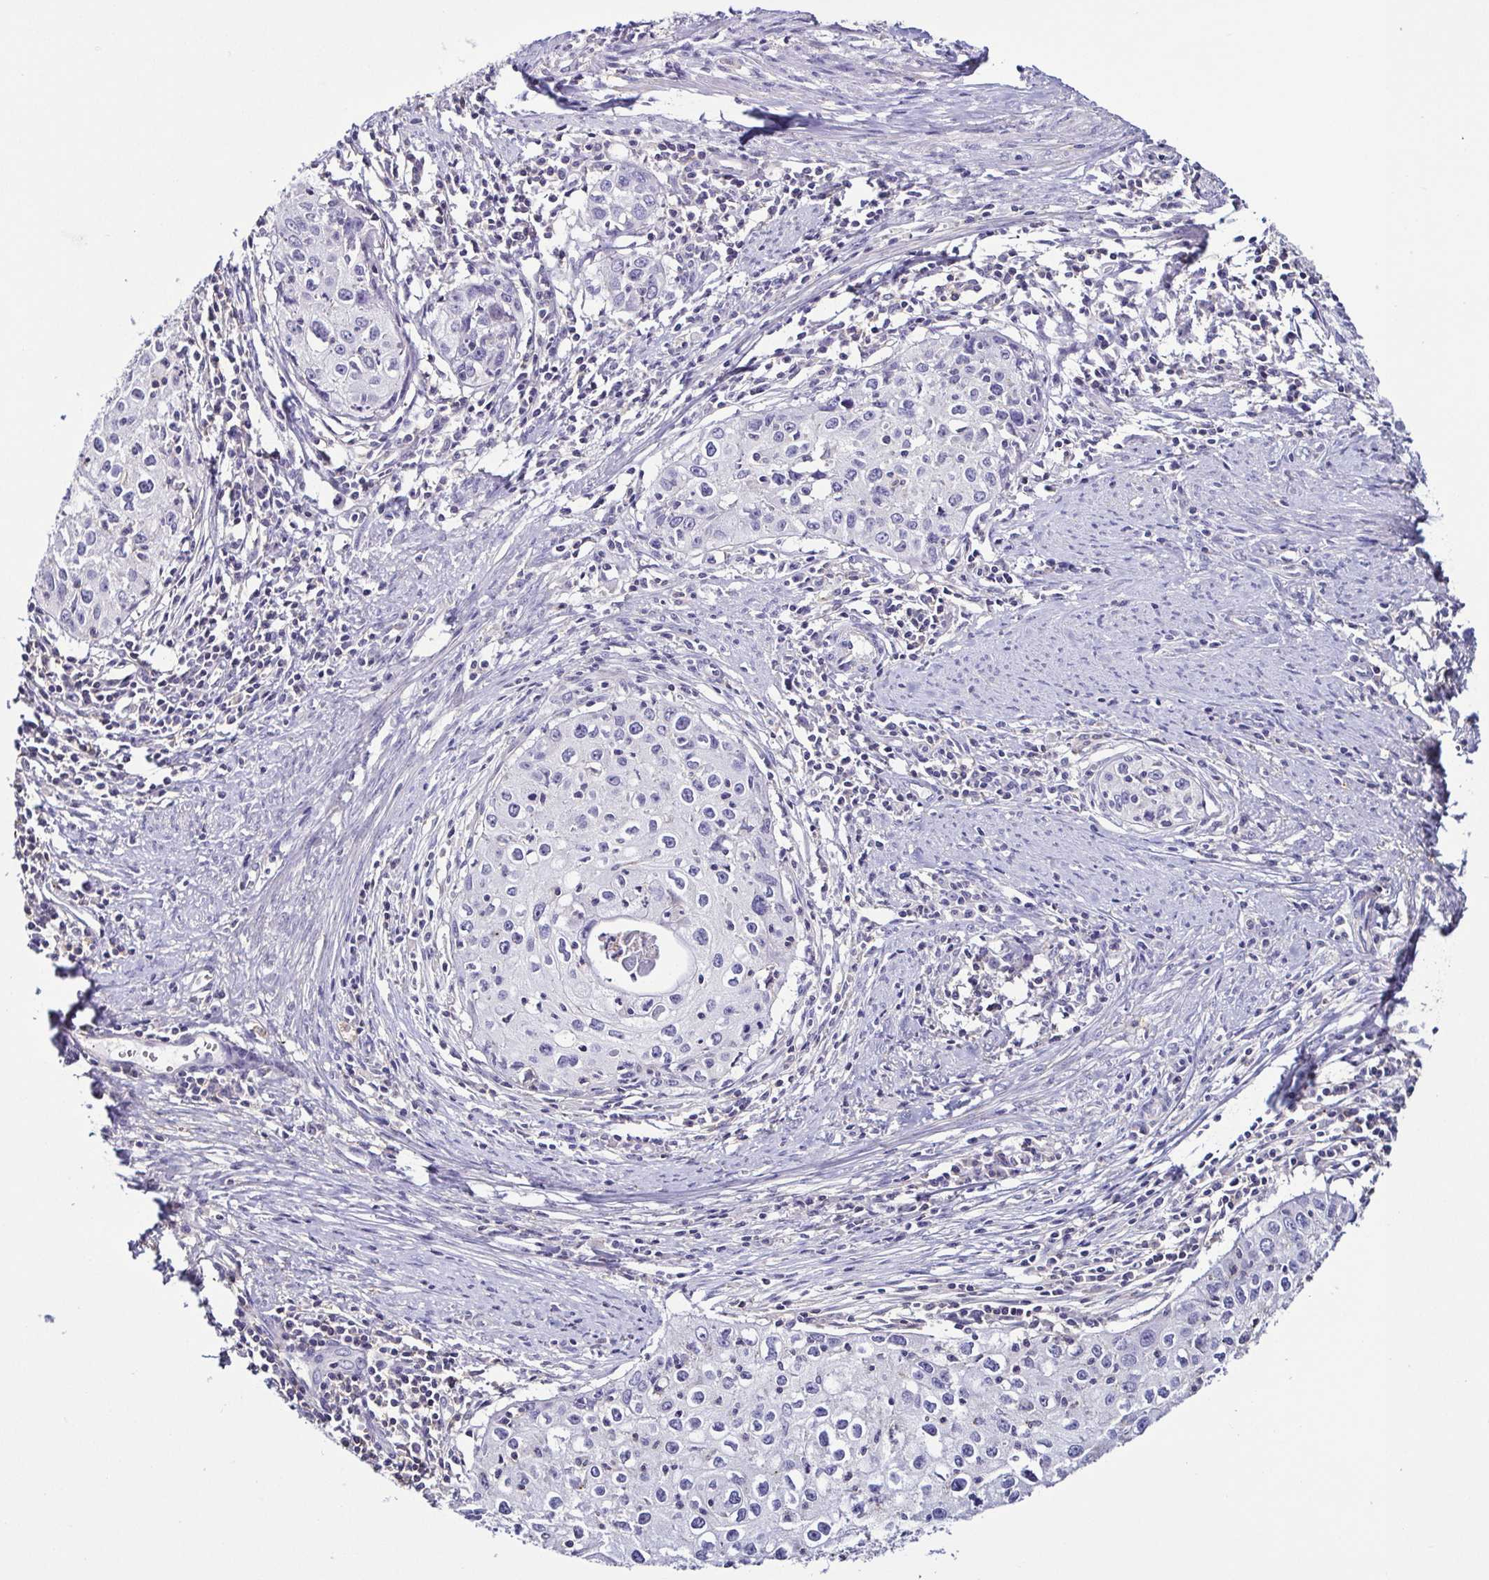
{"staining": {"intensity": "negative", "quantity": "none", "location": "none"}, "tissue": "cervical cancer", "cell_type": "Tumor cells", "image_type": "cancer", "snomed": [{"axis": "morphology", "description": "Squamous cell carcinoma, NOS"}, {"axis": "topography", "description": "Cervix"}], "caption": "DAB immunohistochemical staining of human squamous cell carcinoma (cervical) displays no significant staining in tumor cells.", "gene": "TNNT2", "patient": {"sex": "female", "age": 40}}